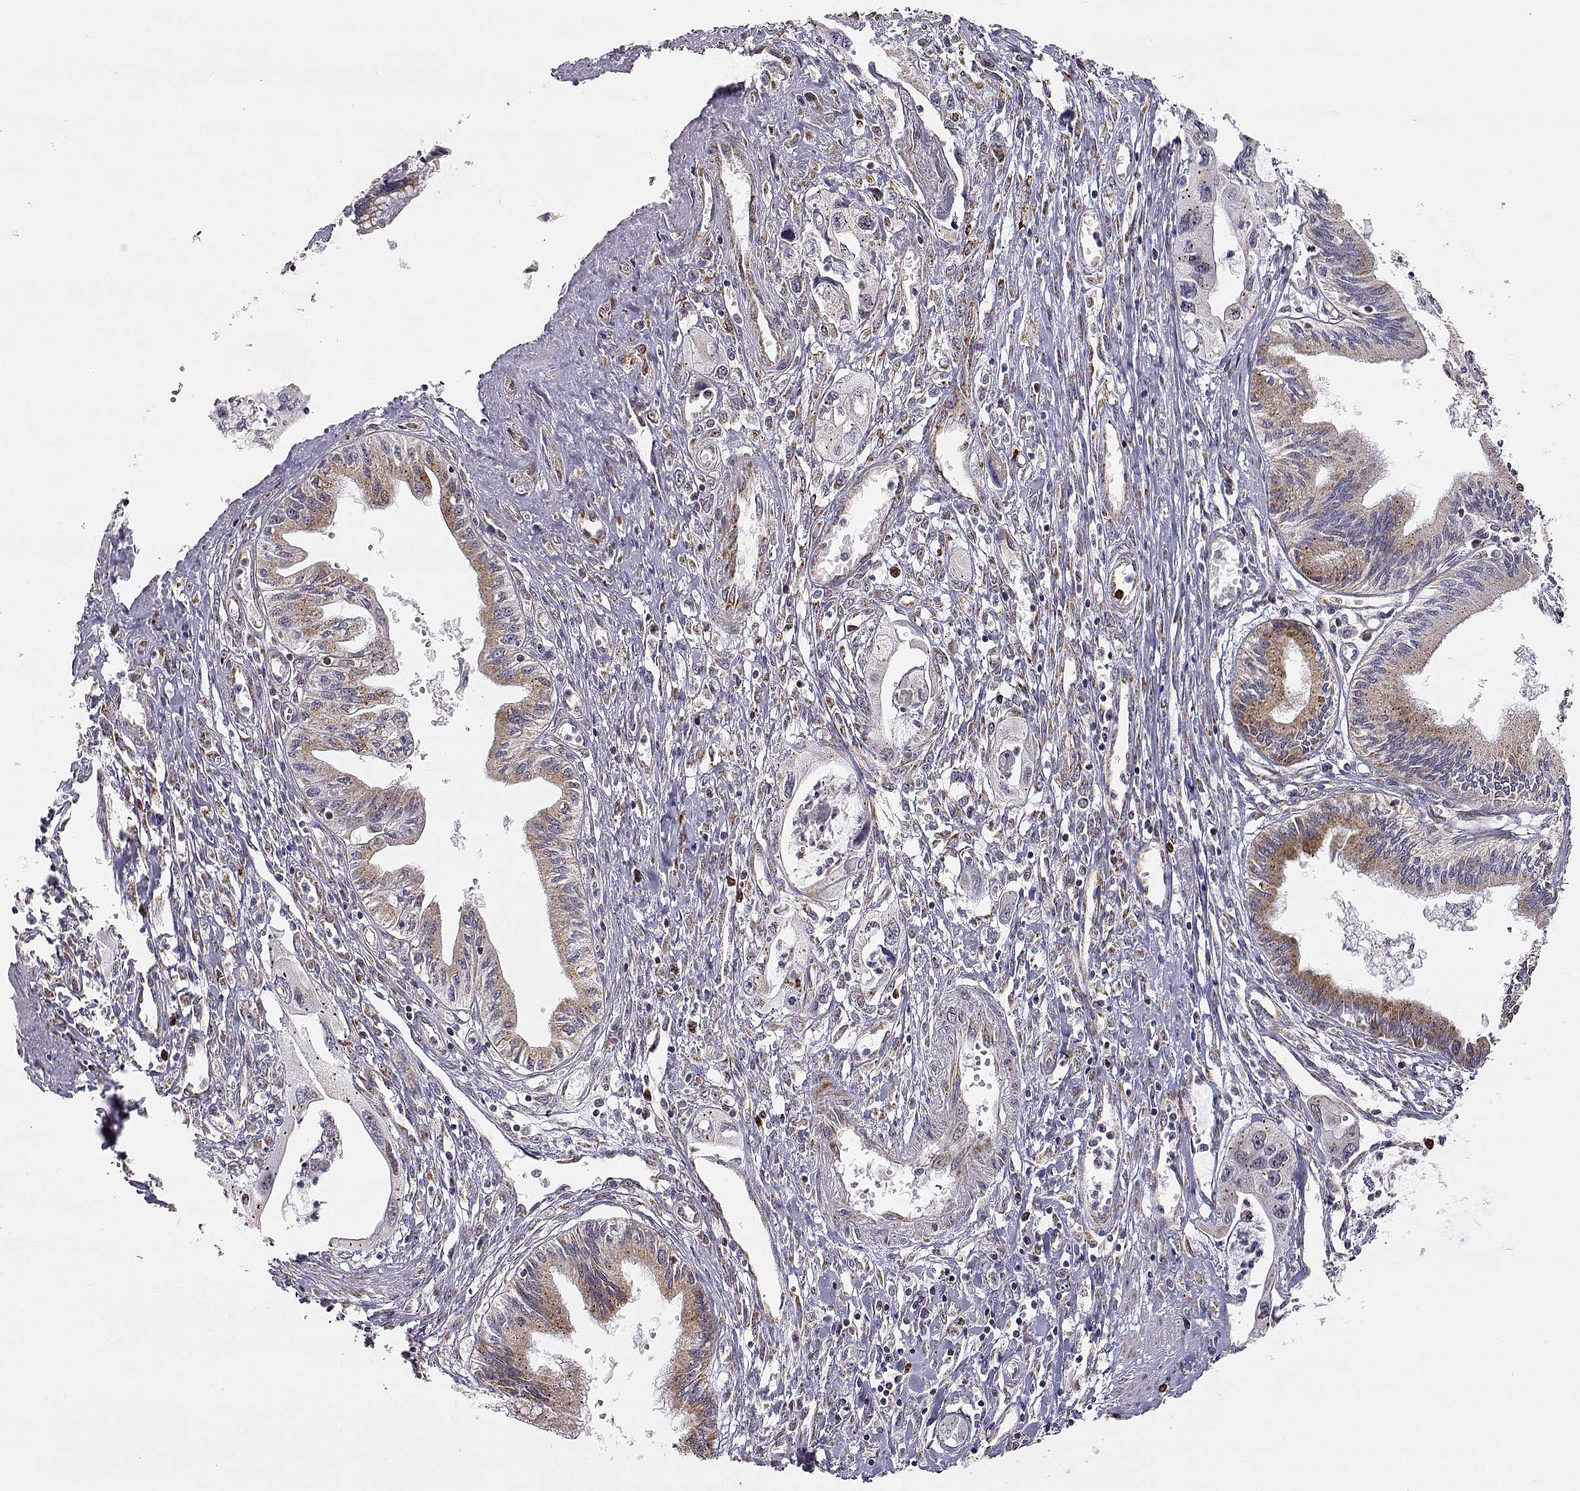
{"staining": {"intensity": "weak", "quantity": "25%-75%", "location": "cytoplasmic/membranous"}, "tissue": "pancreatic cancer", "cell_type": "Tumor cells", "image_type": "cancer", "snomed": [{"axis": "morphology", "description": "Adenocarcinoma, NOS"}, {"axis": "topography", "description": "Pancreas"}], "caption": "Pancreatic adenocarcinoma tissue exhibits weak cytoplasmic/membranous expression in about 25%-75% of tumor cells", "gene": "EXOG", "patient": {"sex": "male", "age": 60}}